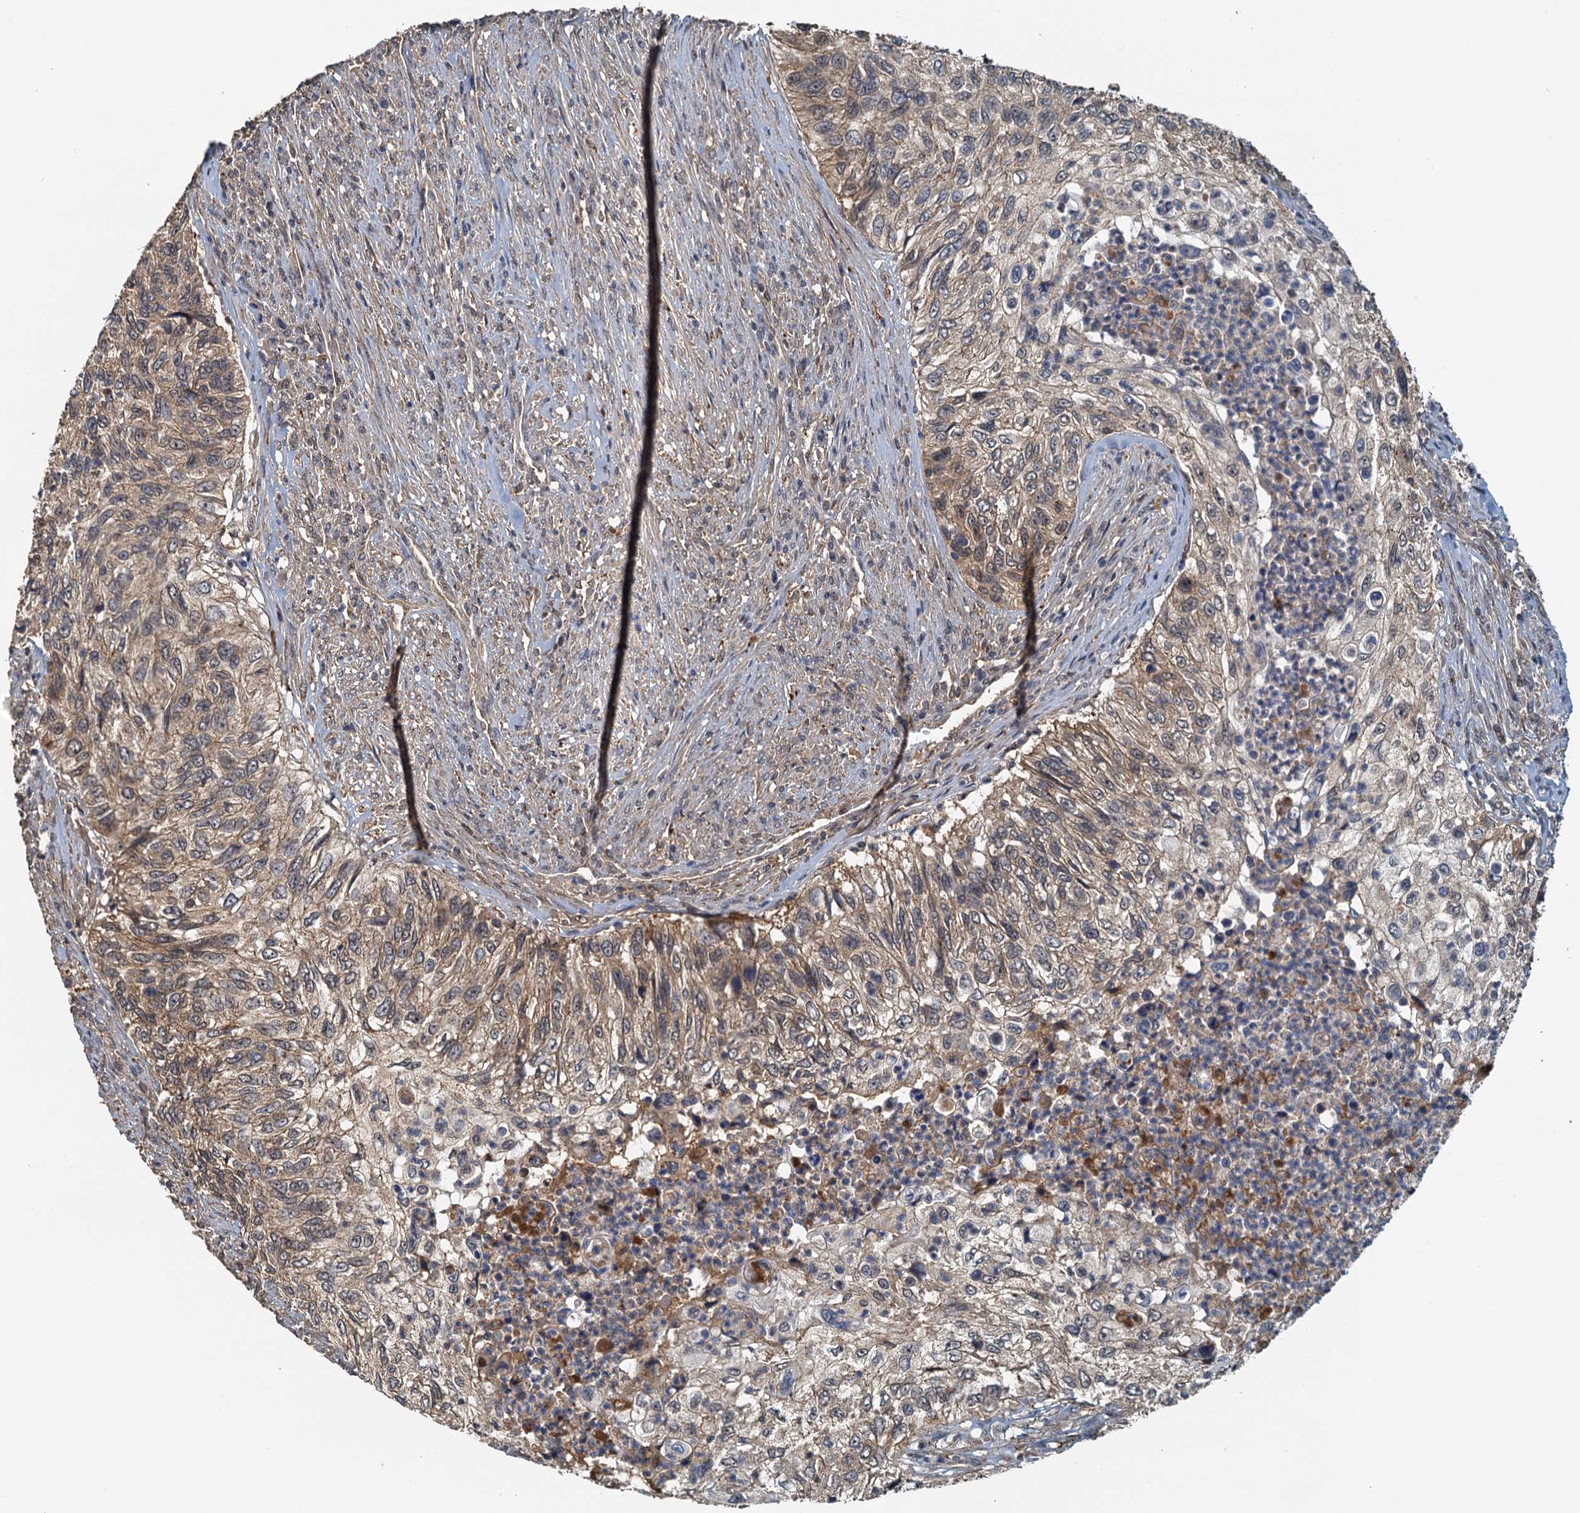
{"staining": {"intensity": "moderate", "quantity": "25%-75%", "location": "cytoplasmic/membranous"}, "tissue": "urothelial cancer", "cell_type": "Tumor cells", "image_type": "cancer", "snomed": [{"axis": "morphology", "description": "Urothelial carcinoma, High grade"}, {"axis": "topography", "description": "Urinary bladder"}], "caption": "A photomicrograph of human high-grade urothelial carcinoma stained for a protein displays moderate cytoplasmic/membranous brown staining in tumor cells.", "gene": "UBL7", "patient": {"sex": "female", "age": 60}}